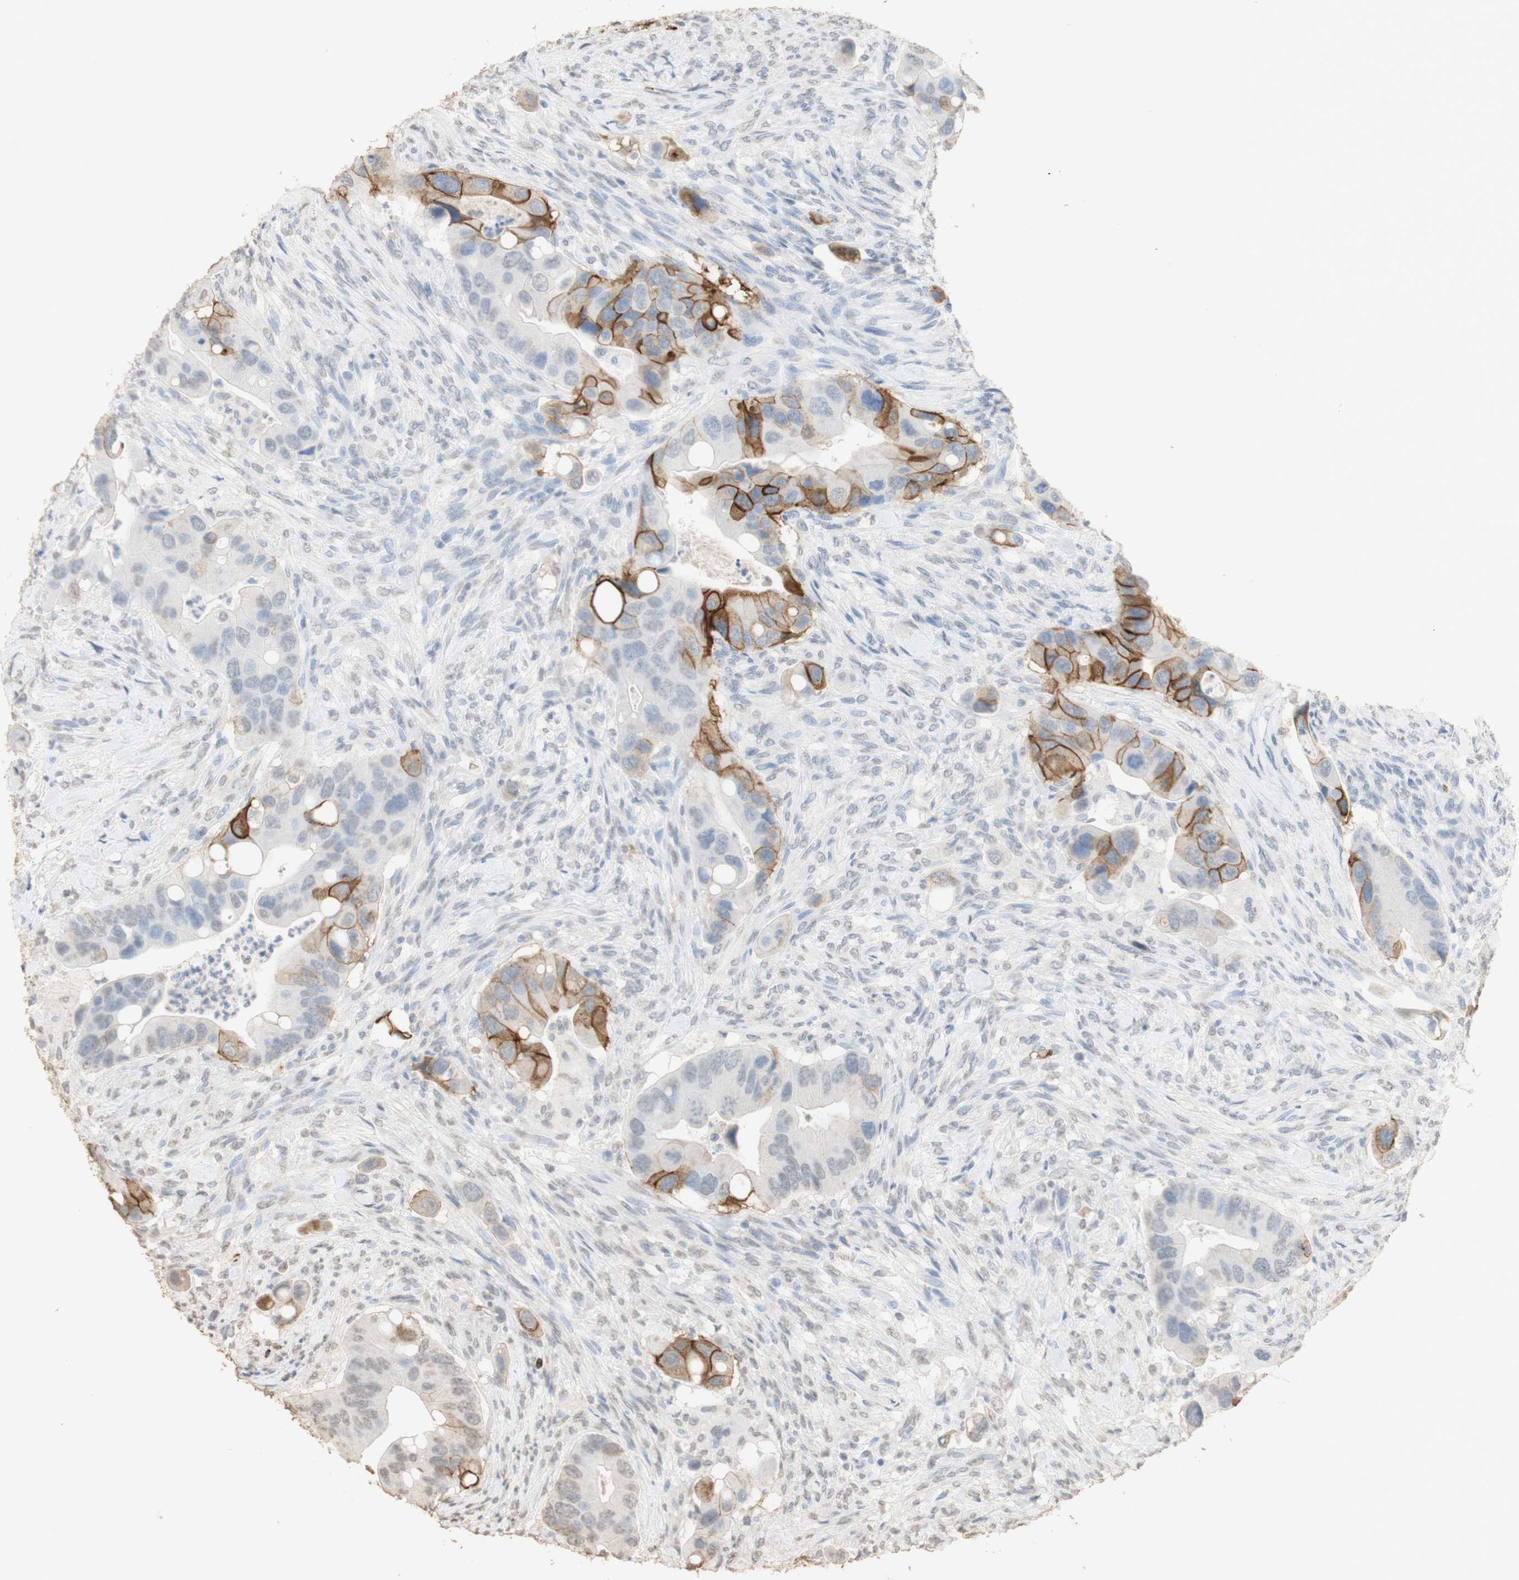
{"staining": {"intensity": "moderate", "quantity": "<25%", "location": "cytoplasmic/membranous"}, "tissue": "colorectal cancer", "cell_type": "Tumor cells", "image_type": "cancer", "snomed": [{"axis": "morphology", "description": "Adenocarcinoma, NOS"}, {"axis": "topography", "description": "Rectum"}], "caption": "Moderate cytoplasmic/membranous protein staining is appreciated in about <25% of tumor cells in colorectal cancer (adenocarcinoma).", "gene": "L1CAM", "patient": {"sex": "female", "age": 57}}